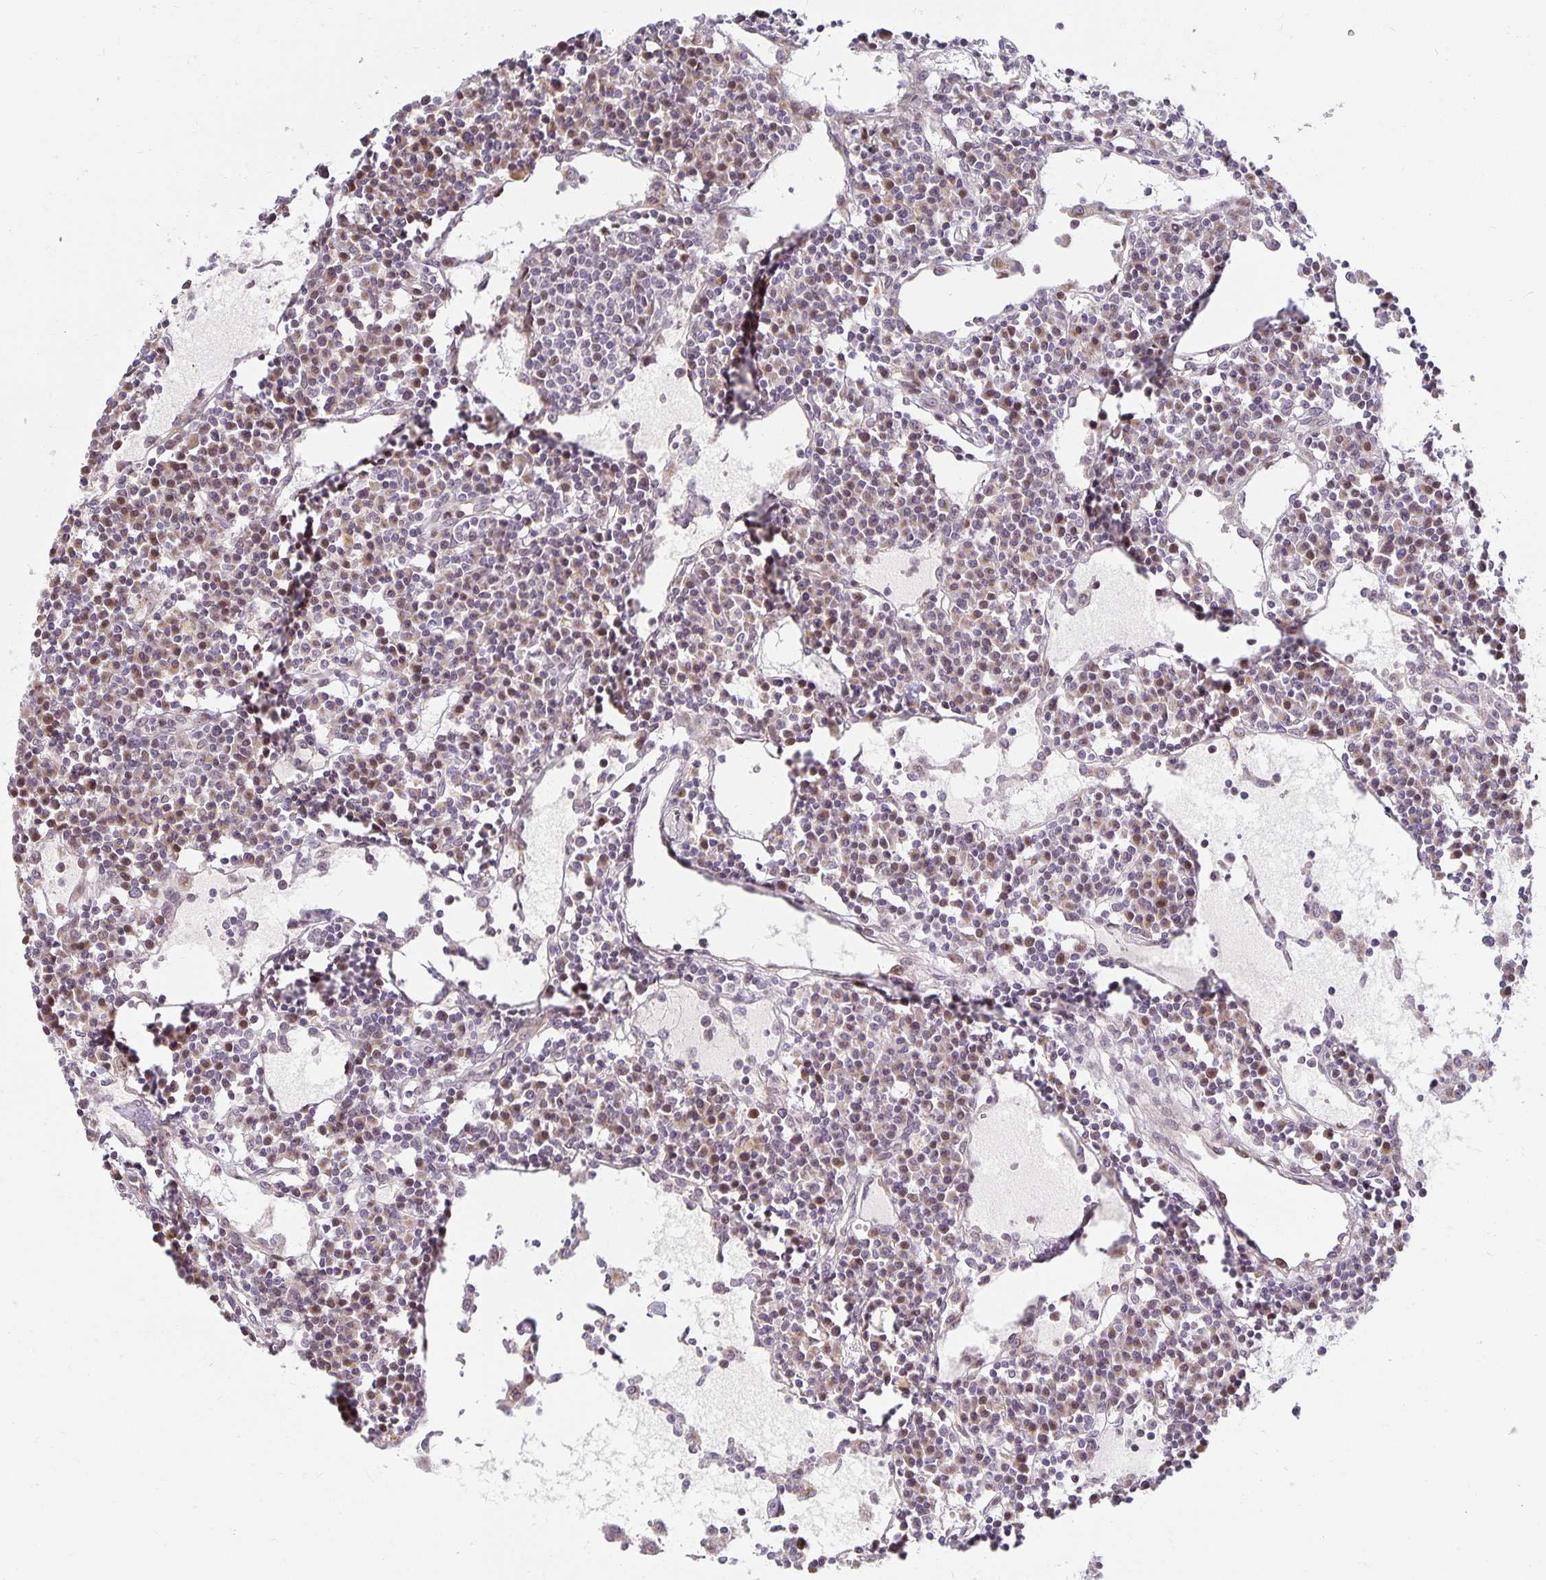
{"staining": {"intensity": "negative", "quantity": "none", "location": "none"}, "tissue": "lymph node", "cell_type": "Germinal center cells", "image_type": "normal", "snomed": [{"axis": "morphology", "description": "Normal tissue, NOS"}, {"axis": "topography", "description": "Lymph node"}], "caption": "A photomicrograph of lymph node stained for a protein displays no brown staining in germinal center cells. (DAB (3,3'-diaminobenzidine) immunohistochemistry visualized using brightfield microscopy, high magnification).", "gene": "EHF", "patient": {"sex": "female", "age": 78}}